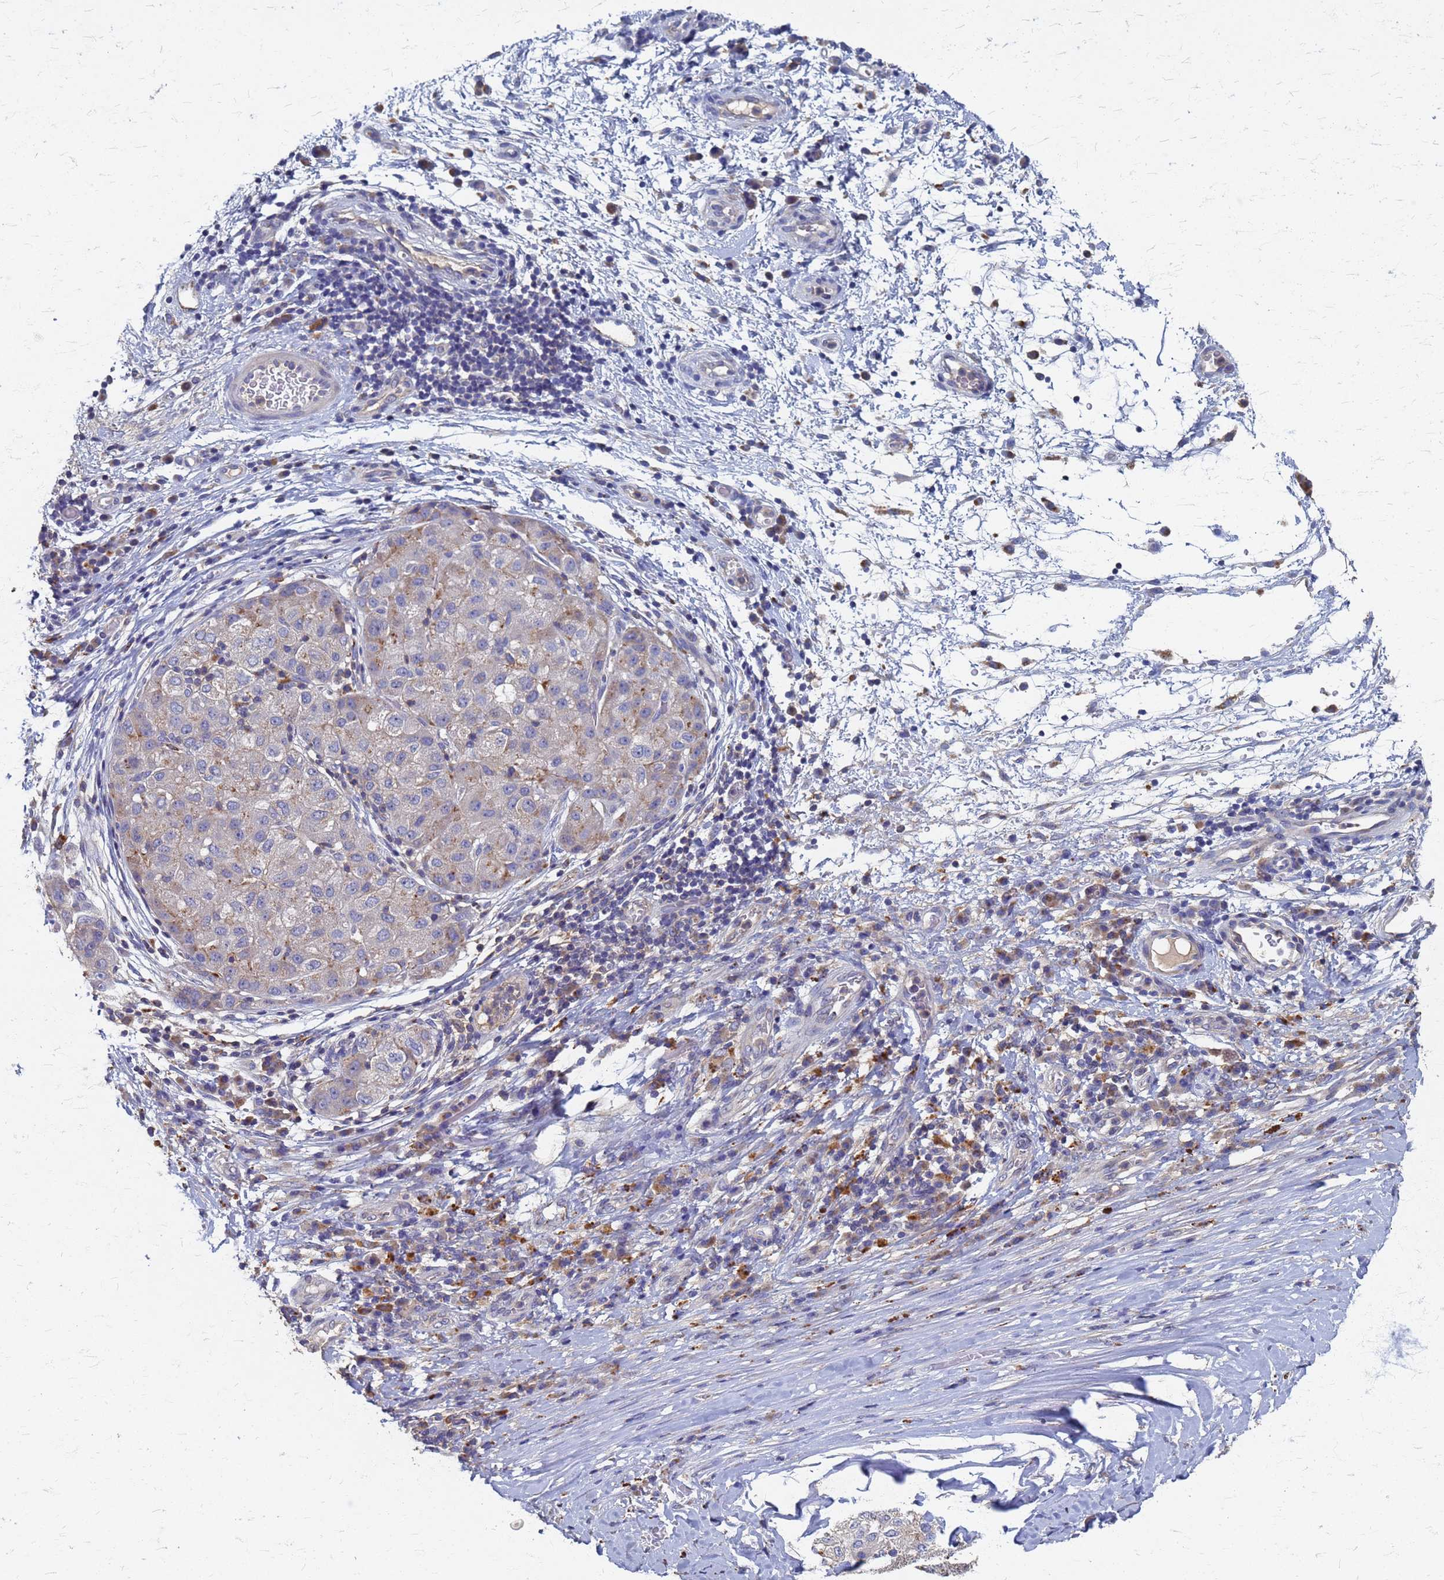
{"staining": {"intensity": "moderate", "quantity": "25%-75%", "location": "cytoplasmic/membranous"}, "tissue": "liver cancer", "cell_type": "Tumor cells", "image_type": "cancer", "snomed": [{"axis": "morphology", "description": "Carcinoma, Hepatocellular, NOS"}, {"axis": "topography", "description": "Liver"}], "caption": "Immunohistochemistry (IHC) histopathology image of neoplastic tissue: liver cancer stained using immunohistochemistry (IHC) shows medium levels of moderate protein expression localized specifically in the cytoplasmic/membranous of tumor cells, appearing as a cytoplasmic/membranous brown color.", "gene": "KRCC1", "patient": {"sex": "male", "age": 80}}